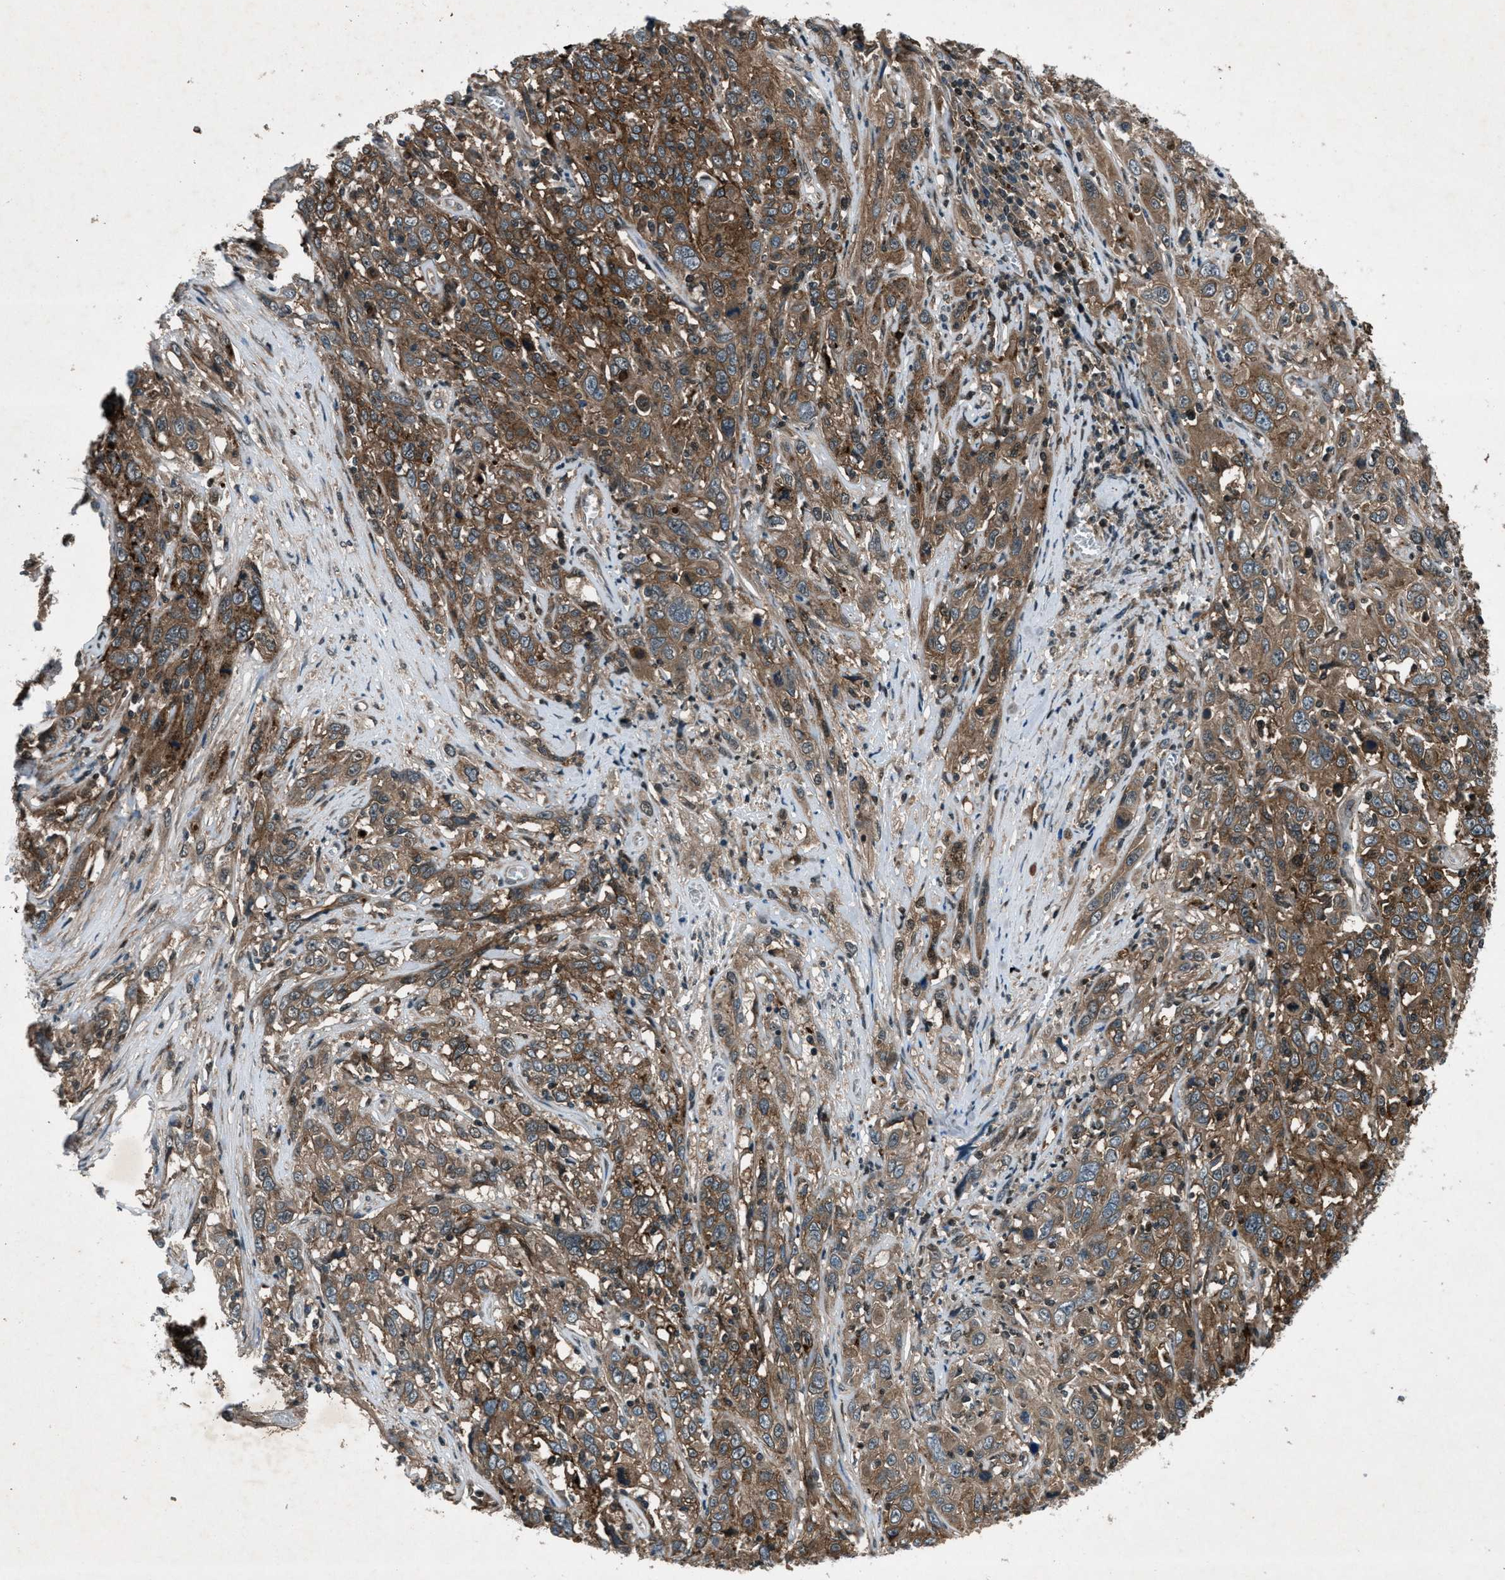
{"staining": {"intensity": "moderate", "quantity": ">75%", "location": "cytoplasmic/membranous"}, "tissue": "cervical cancer", "cell_type": "Tumor cells", "image_type": "cancer", "snomed": [{"axis": "morphology", "description": "Squamous cell carcinoma, NOS"}, {"axis": "topography", "description": "Cervix"}], "caption": "There is medium levels of moderate cytoplasmic/membranous positivity in tumor cells of cervical cancer (squamous cell carcinoma), as demonstrated by immunohistochemical staining (brown color).", "gene": "EPSTI1", "patient": {"sex": "female", "age": 46}}